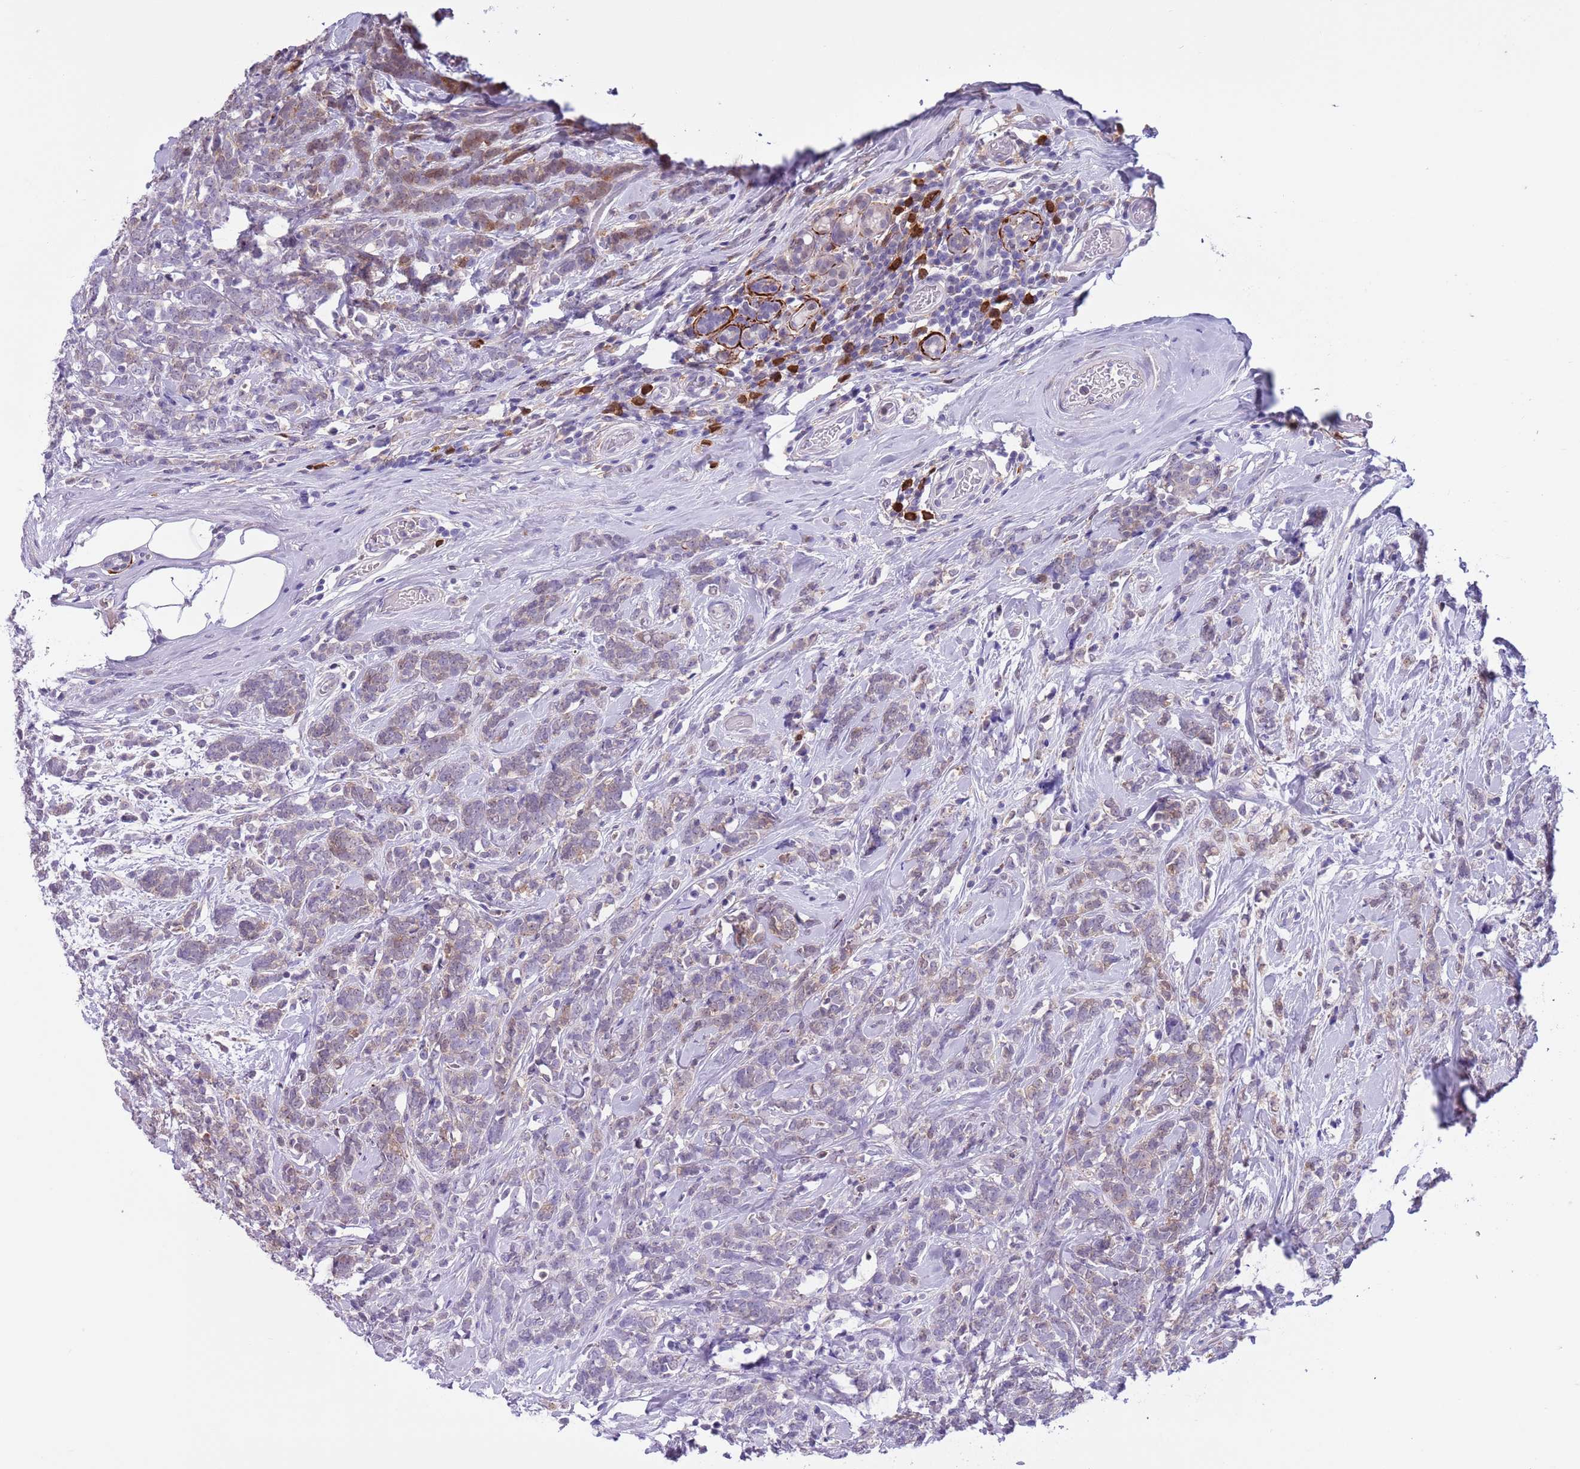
{"staining": {"intensity": "weak", "quantity": "25%-75%", "location": "cytoplasmic/membranous"}, "tissue": "breast cancer", "cell_type": "Tumor cells", "image_type": "cancer", "snomed": [{"axis": "morphology", "description": "Lobular carcinoma"}, {"axis": "topography", "description": "Breast"}], "caption": "Human breast lobular carcinoma stained with a brown dye shows weak cytoplasmic/membranous positive expression in about 25%-75% of tumor cells.", "gene": "PFKFB2", "patient": {"sex": "female", "age": 58}}